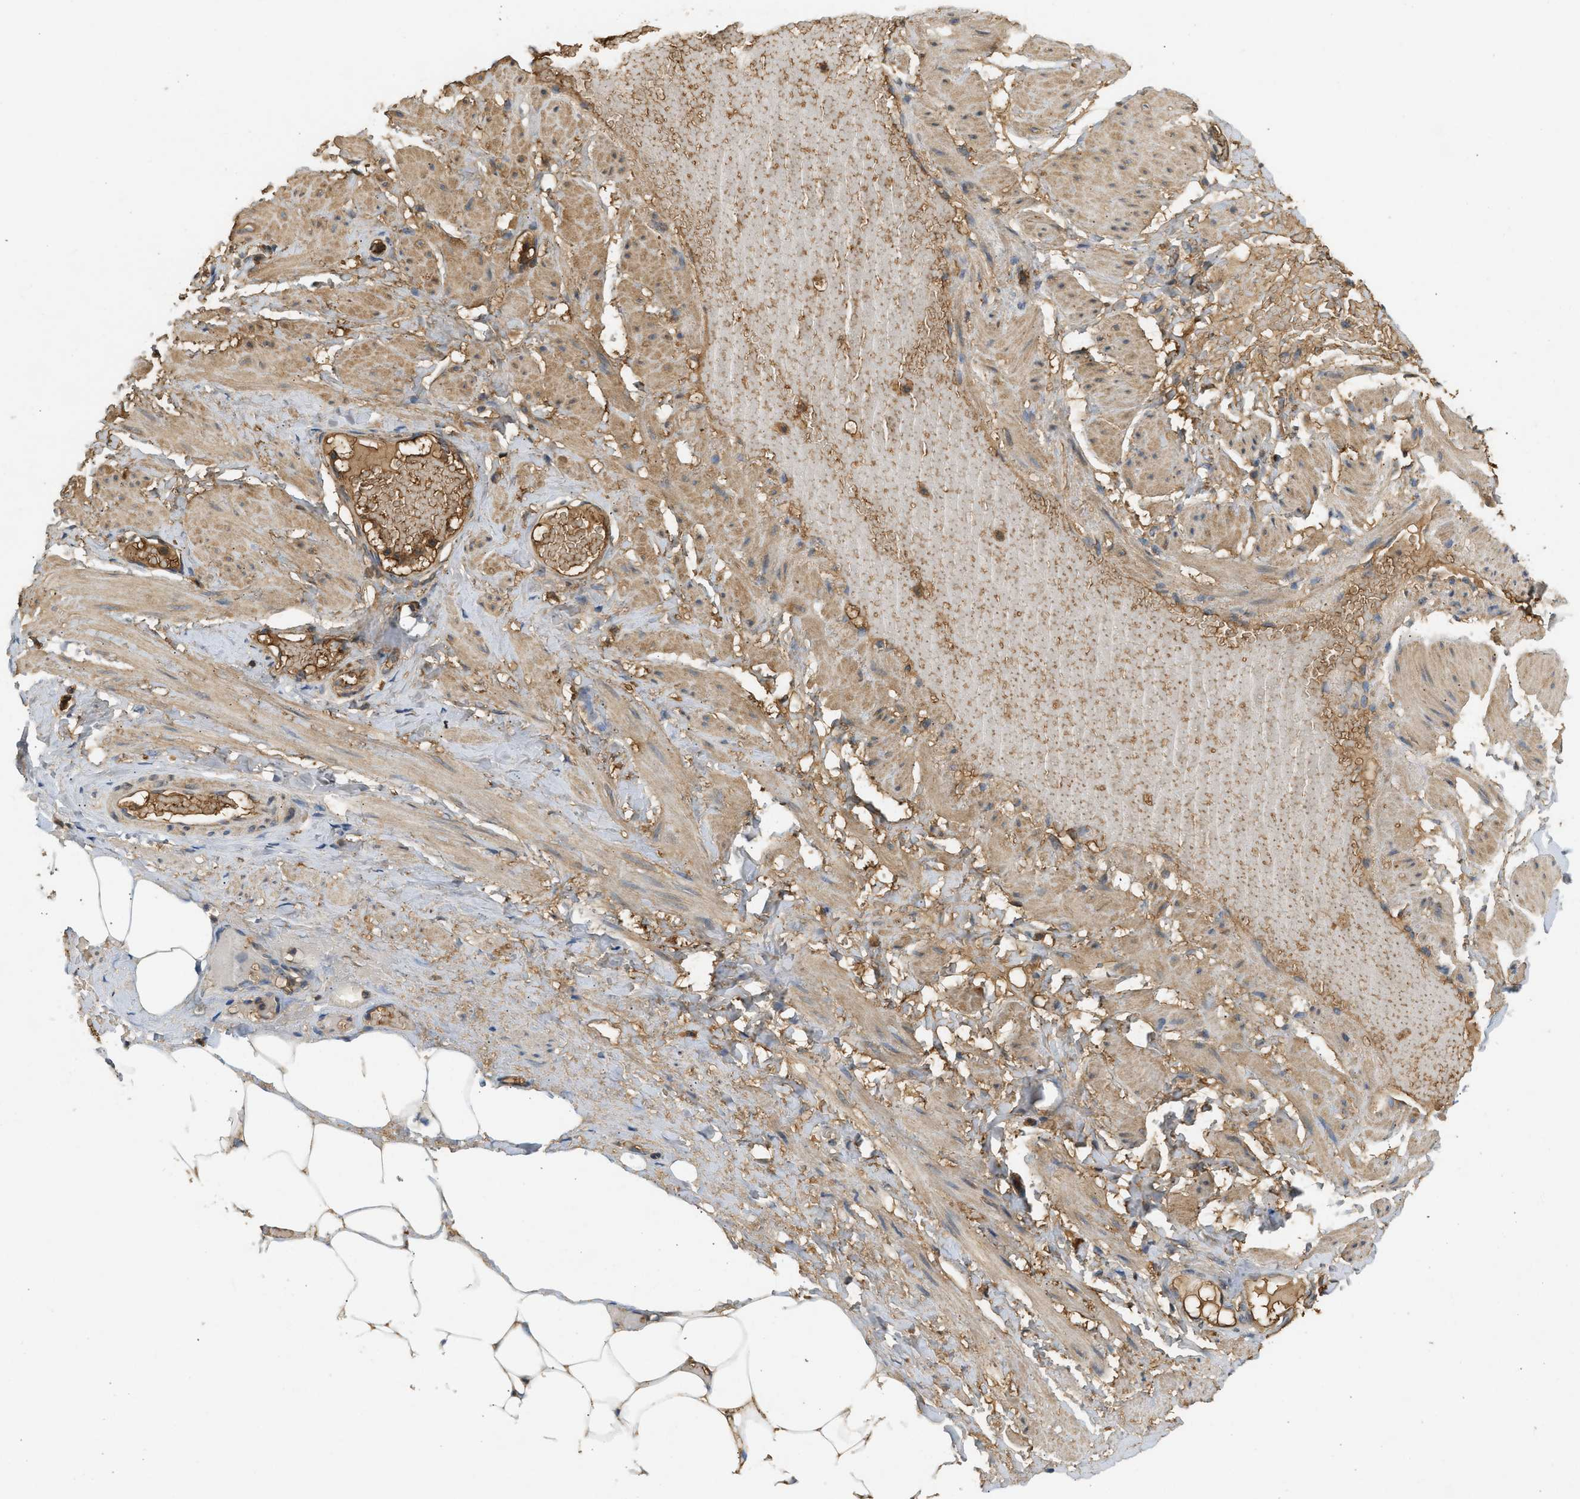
{"staining": {"intensity": "strong", "quantity": ">75%", "location": "cytoplasmic/membranous"}, "tissue": "adipose tissue", "cell_type": "Adipocytes", "image_type": "normal", "snomed": [{"axis": "morphology", "description": "Normal tissue, NOS"}, {"axis": "topography", "description": "Soft tissue"}, {"axis": "topography", "description": "Vascular tissue"}], "caption": "Normal adipose tissue was stained to show a protein in brown. There is high levels of strong cytoplasmic/membranous positivity in about >75% of adipocytes. Immunohistochemistry stains the protein of interest in brown and the nuclei are stained blue.", "gene": "F8", "patient": {"sex": "female", "age": 35}}